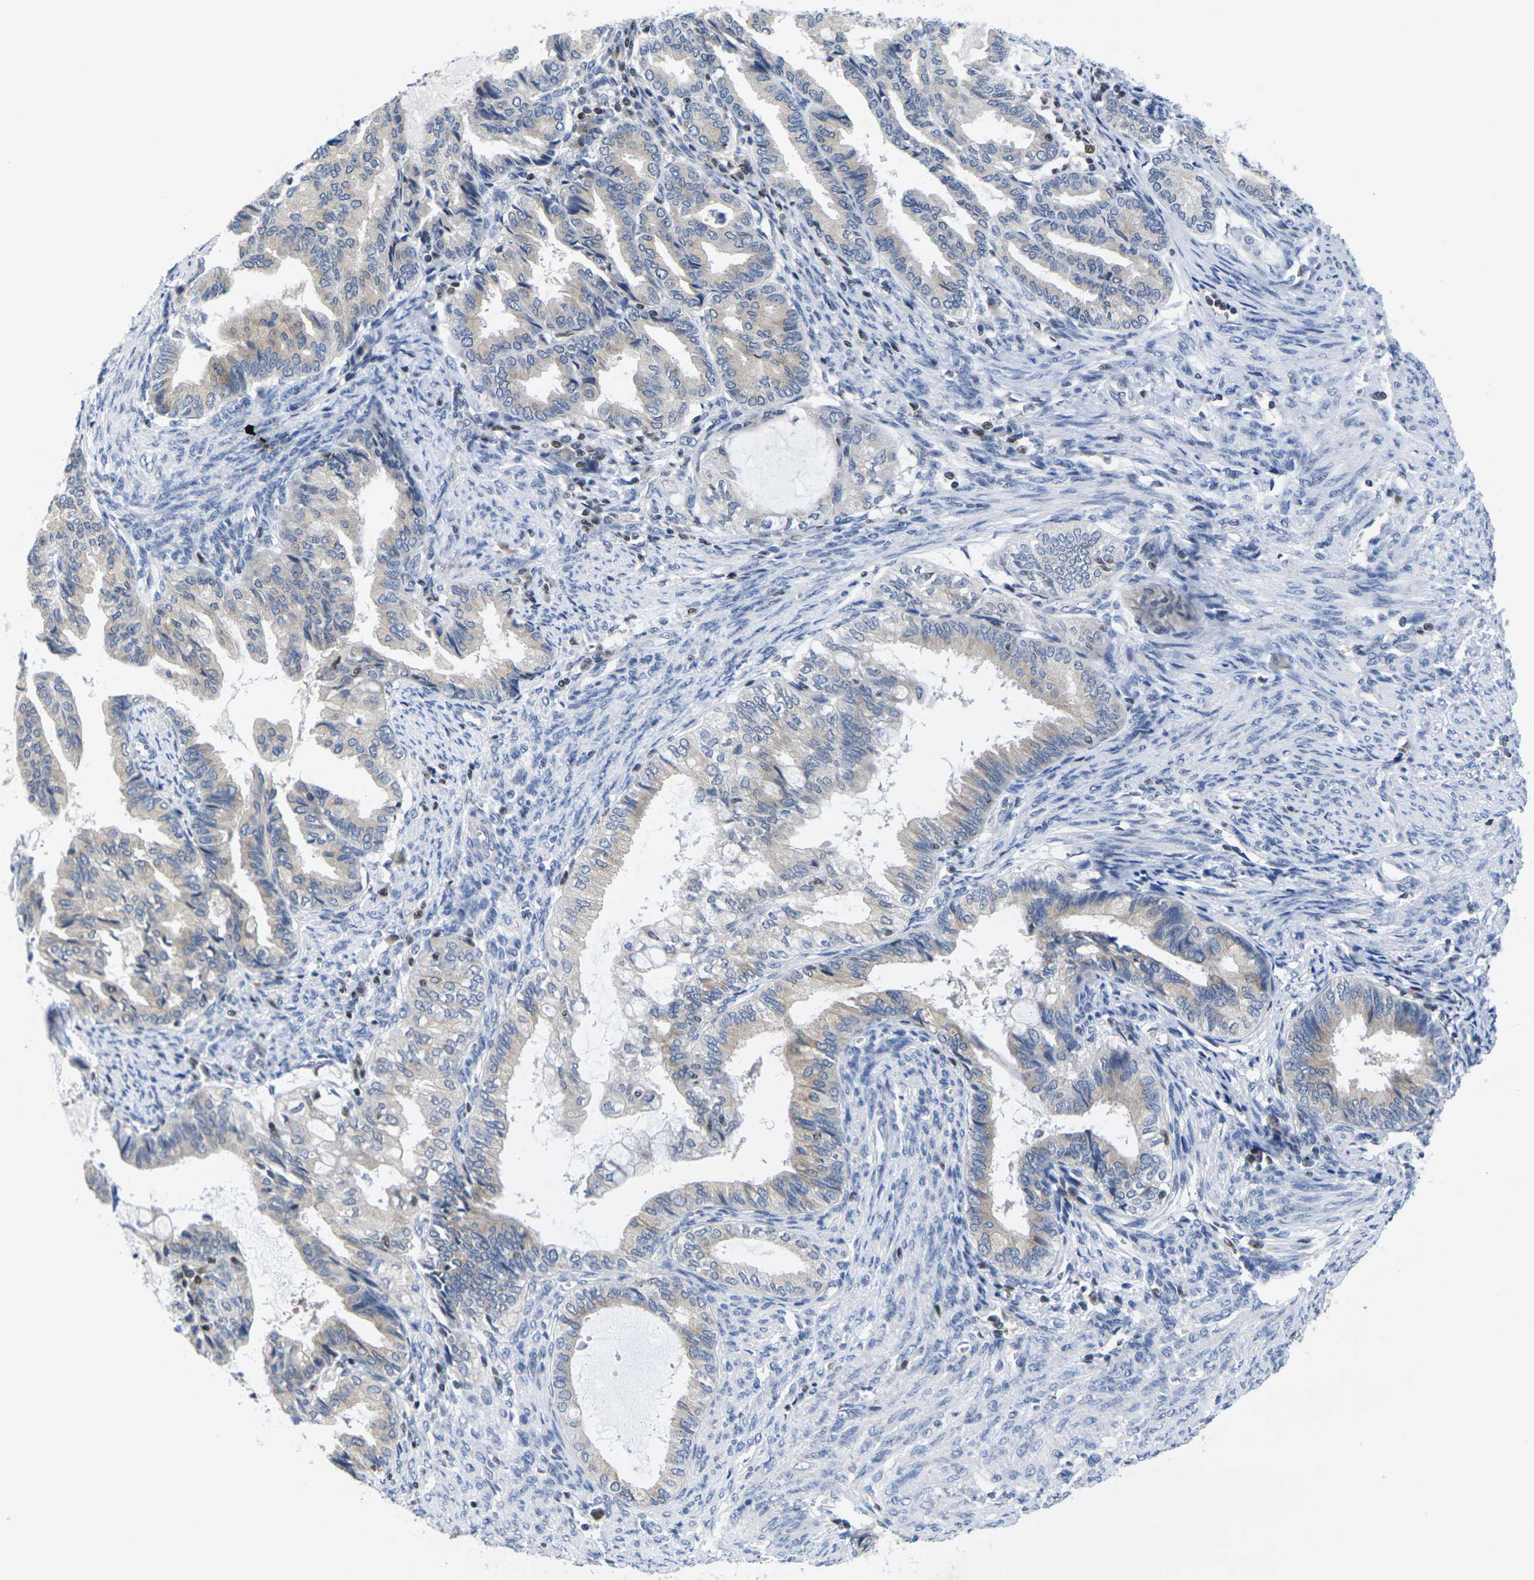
{"staining": {"intensity": "weak", "quantity": "<25%", "location": "cytoplasmic/membranous"}, "tissue": "endometrial cancer", "cell_type": "Tumor cells", "image_type": "cancer", "snomed": [{"axis": "morphology", "description": "Adenocarcinoma, NOS"}, {"axis": "topography", "description": "Endometrium"}], "caption": "Tumor cells show no significant positivity in endometrial adenocarcinoma.", "gene": "IKZF1", "patient": {"sex": "female", "age": 86}}